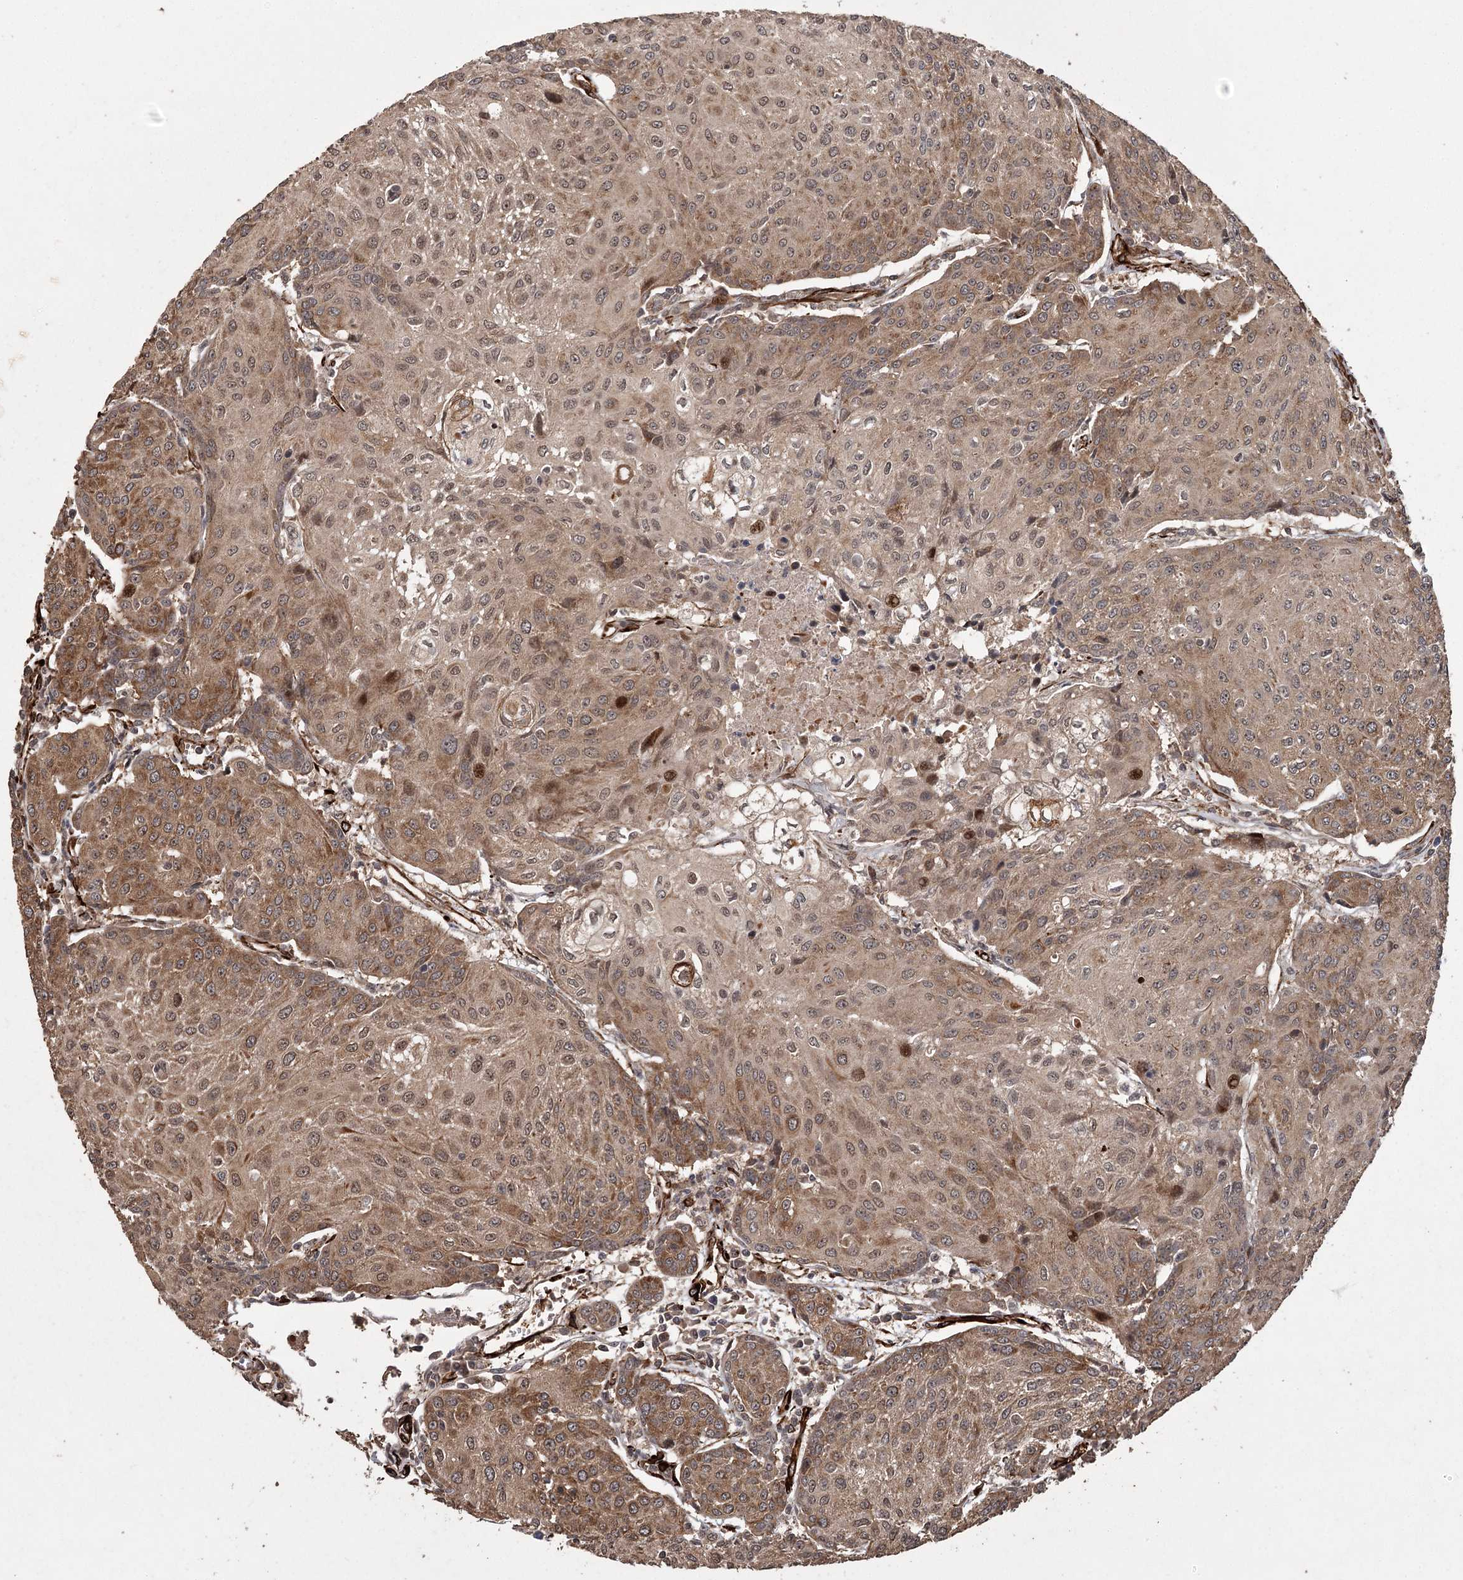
{"staining": {"intensity": "moderate", "quantity": ">75%", "location": "cytoplasmic/membranous,nuclear"}, "tissue": "urothelial cancer", "cell_type": "Tumor cells", "image_type": "cancer", "snomed": [{"axis": "morphology", "description": "Urothelial carcinoma, High grade"}, {"axis": "topography", "description": "Urinary bladder"}], "caption": "Immunohistochemistry micrograph of human urothelial cancer stained for a protein (brown), which reveals medium levels of moderate cytoplasmic/membranous and nuclear expression in approximately >75% of tumor cells.", "gene": "RPAP3", "patient": {"sex": "female", "age": 85}}